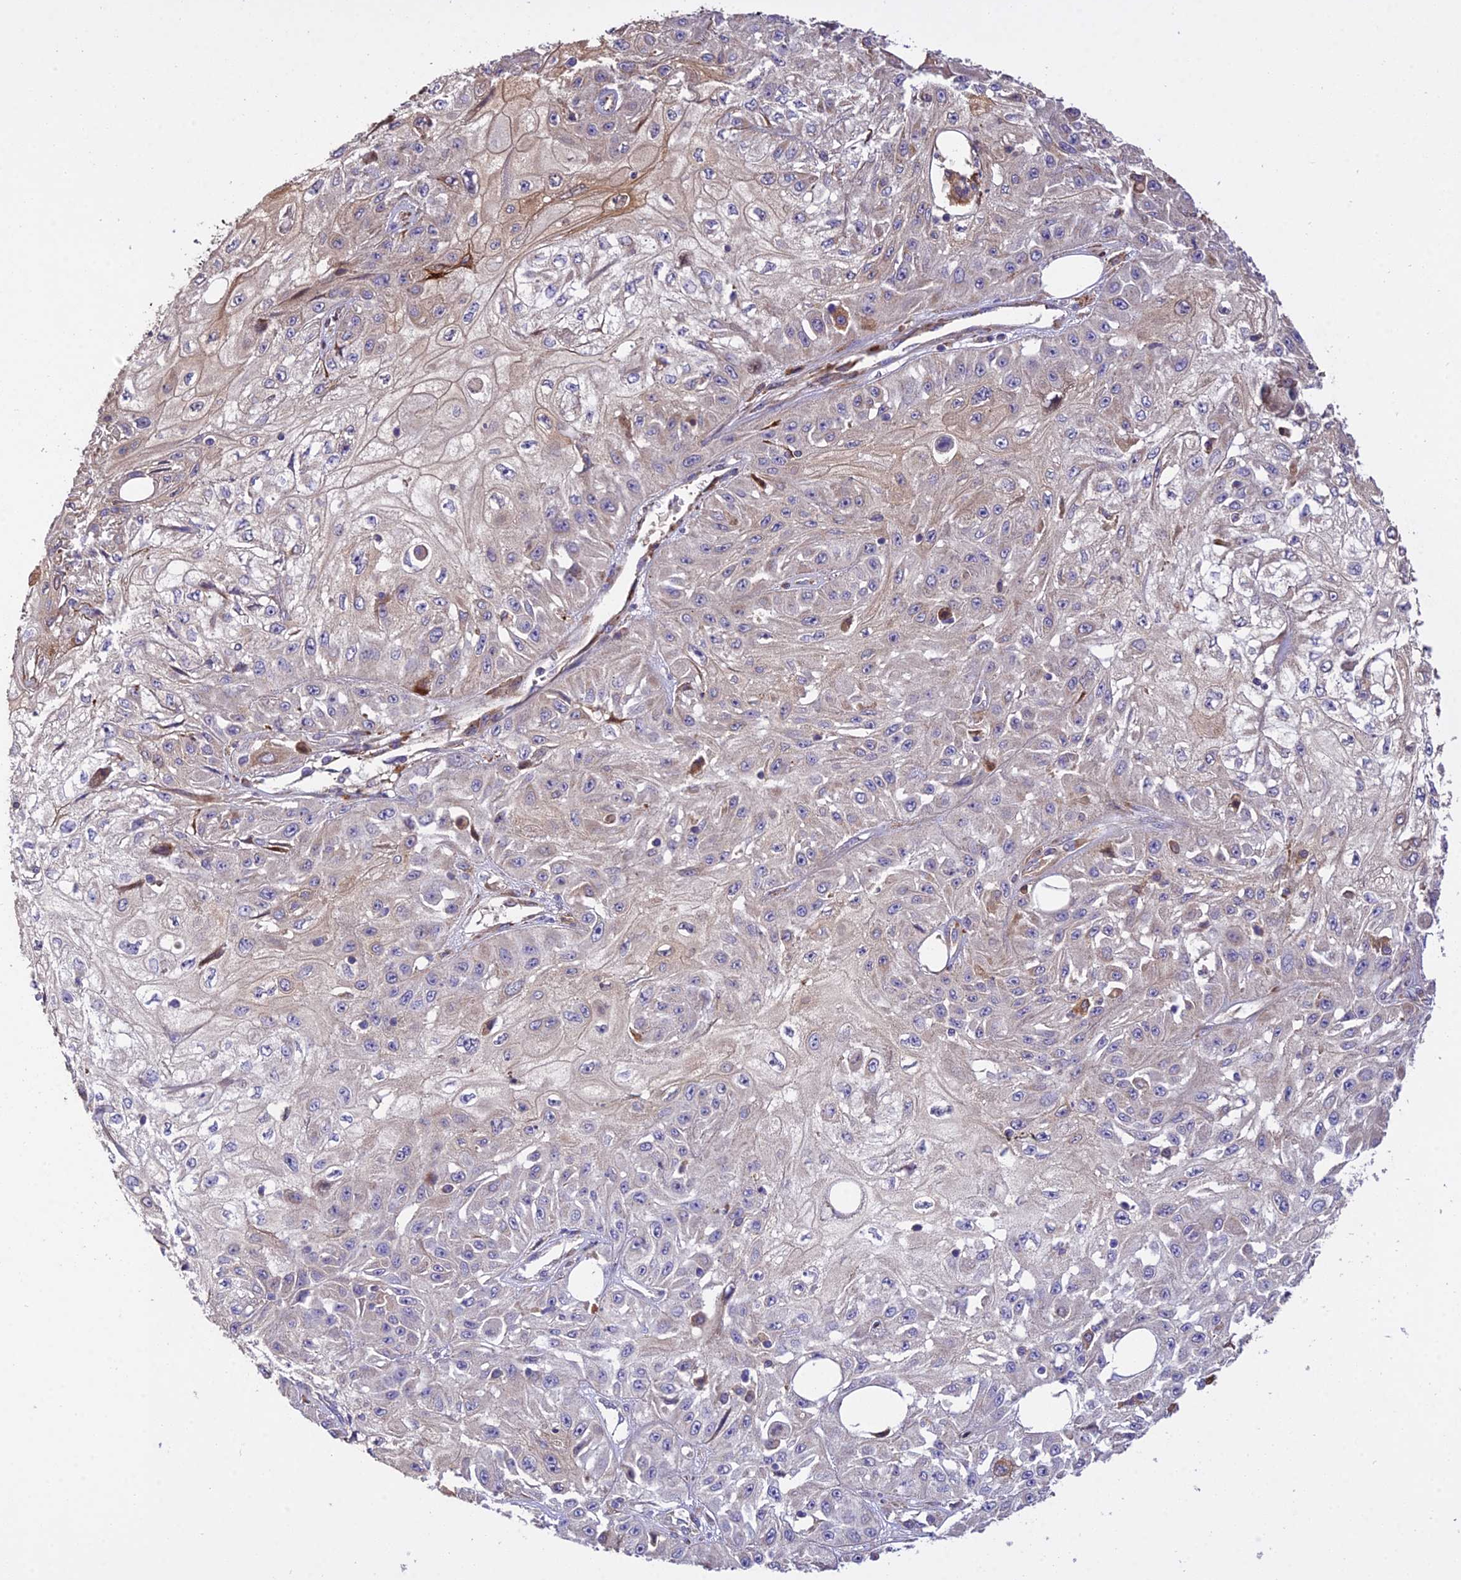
{"staining": {"intensity": "weak", "quantity": "<25%", "location": "cytoplasmic/membranous"}, "tissue": "skin cancer", "cell_type": "Tumor cells", "image_type": "cancer", "snomed": [{"axis": "morphology", "description": "Squamous cell carcinoma, NOS"}, {"axis": "morphology", "description": "Squamous cell carcinoma, metastatic, NOS"}, {"axis": "topography", "description": "Skin"}, {"axis": "topography", "description": "Lymph node"}], "caption": "The micrograph exhibits no significant staining in tumor cells of skin cancer. The staining was performed using DAB (3,3'-diaminobenzidine) to visualize the protein expression in brown, while the nuclei were stained in blue with hematoxylin (Magnification: 20x).", "gene": "ROCK1", "patient": {"sex": "male", "age": 75}}